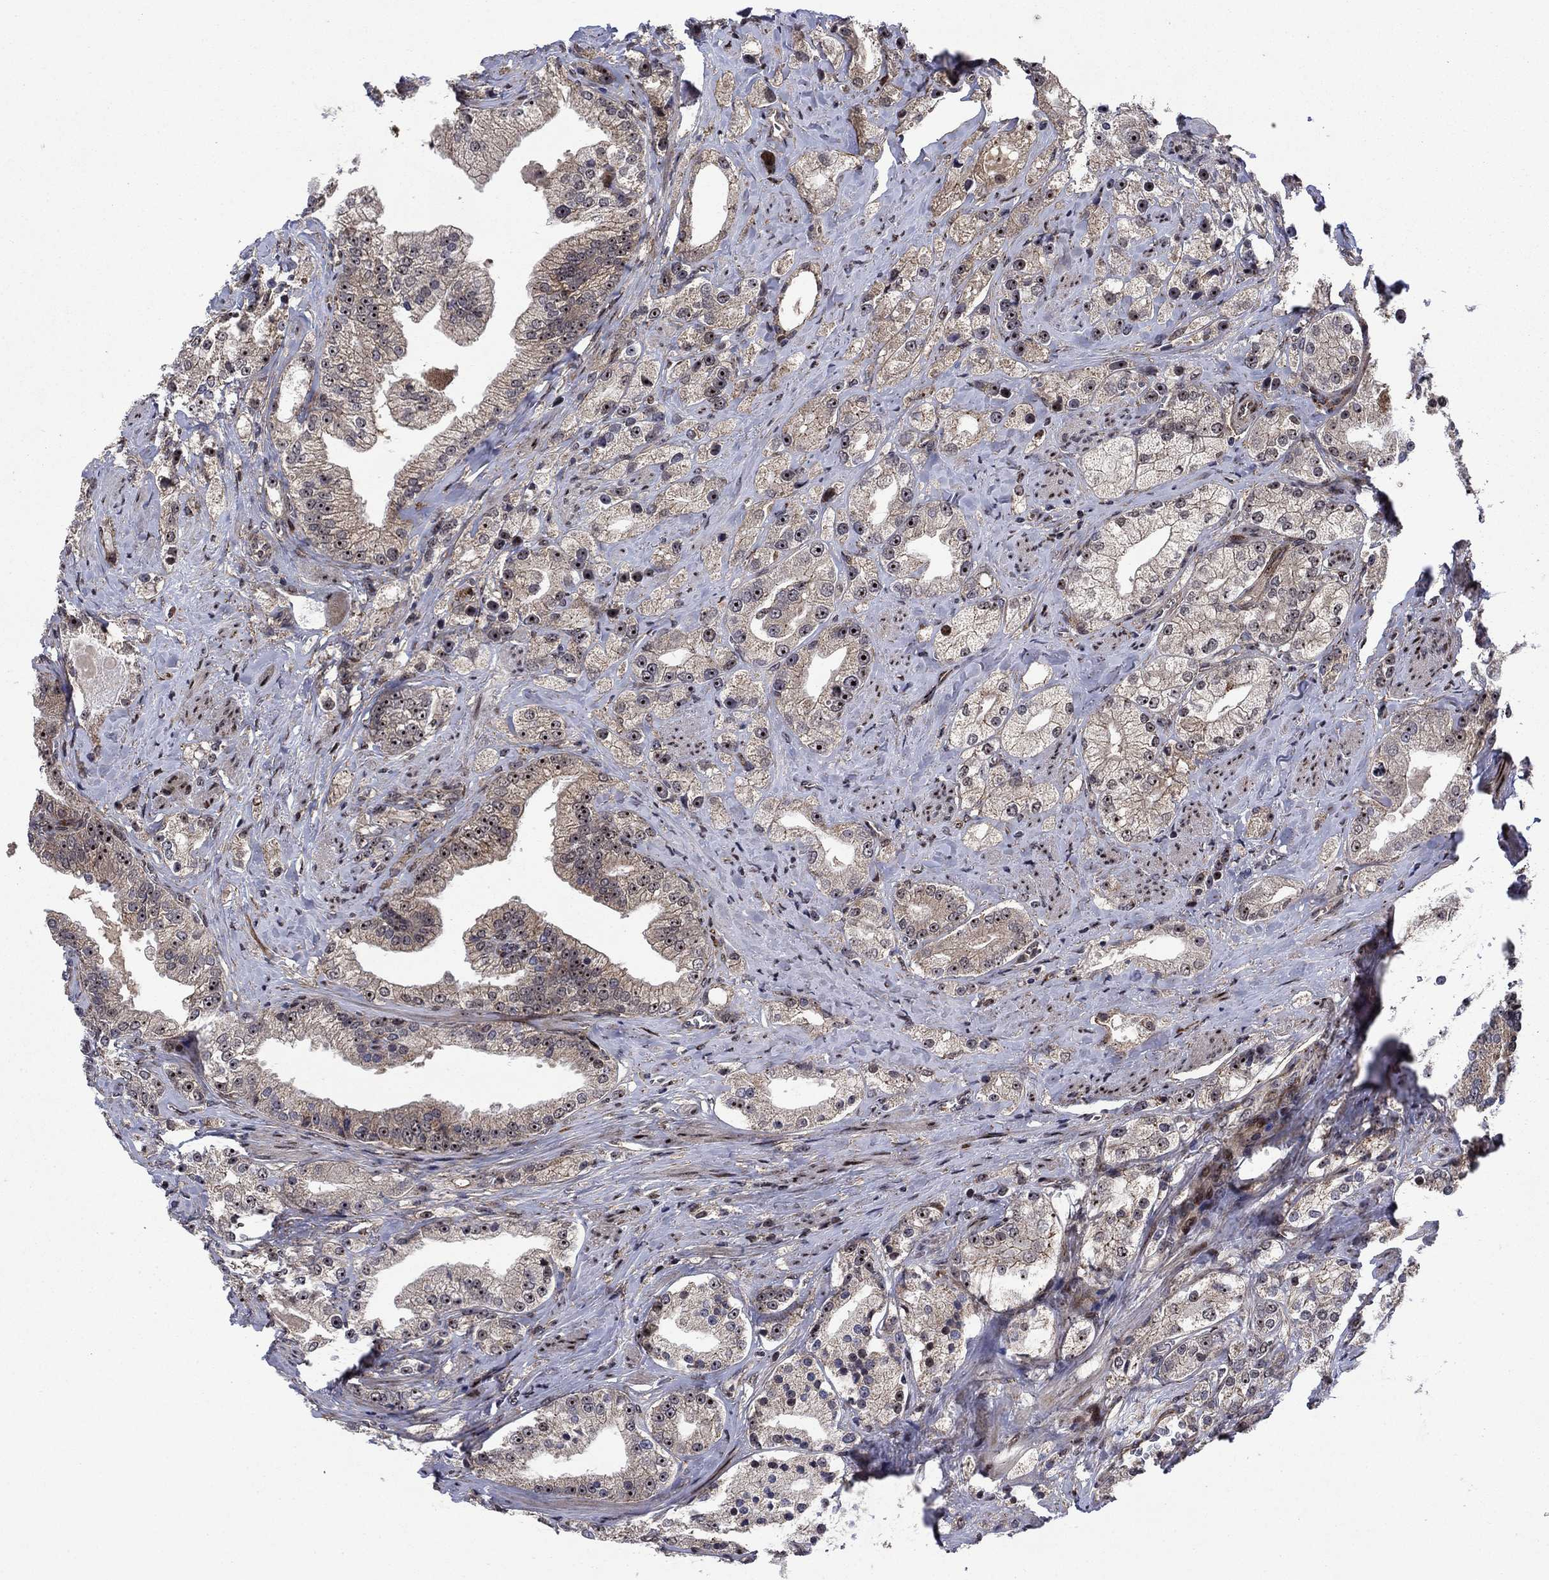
{"staining": {"intensity": "moderate", "quantity": "<25%", "location": "nuclear"}, "tissue": "prostate cancer", "cell_type": "Tumor cells", "image_type": "cancer", "snomed": [{"axis": "morphology", "description": "Adenocarcinoma, NOS"}, {"axis": "topography", "description": "Prostate and seminal vesicle, NOS"}, {"axis": "topography", "description": "Prostate"}], "caption": "Human prostate adenocarcinoma stained for a protein (brown) displays moderate nuclear positive positivity in approximately <25% of tumor cells.", "gene": "AGTPBP1", "patient": {"sex": "male", "age": 67}}